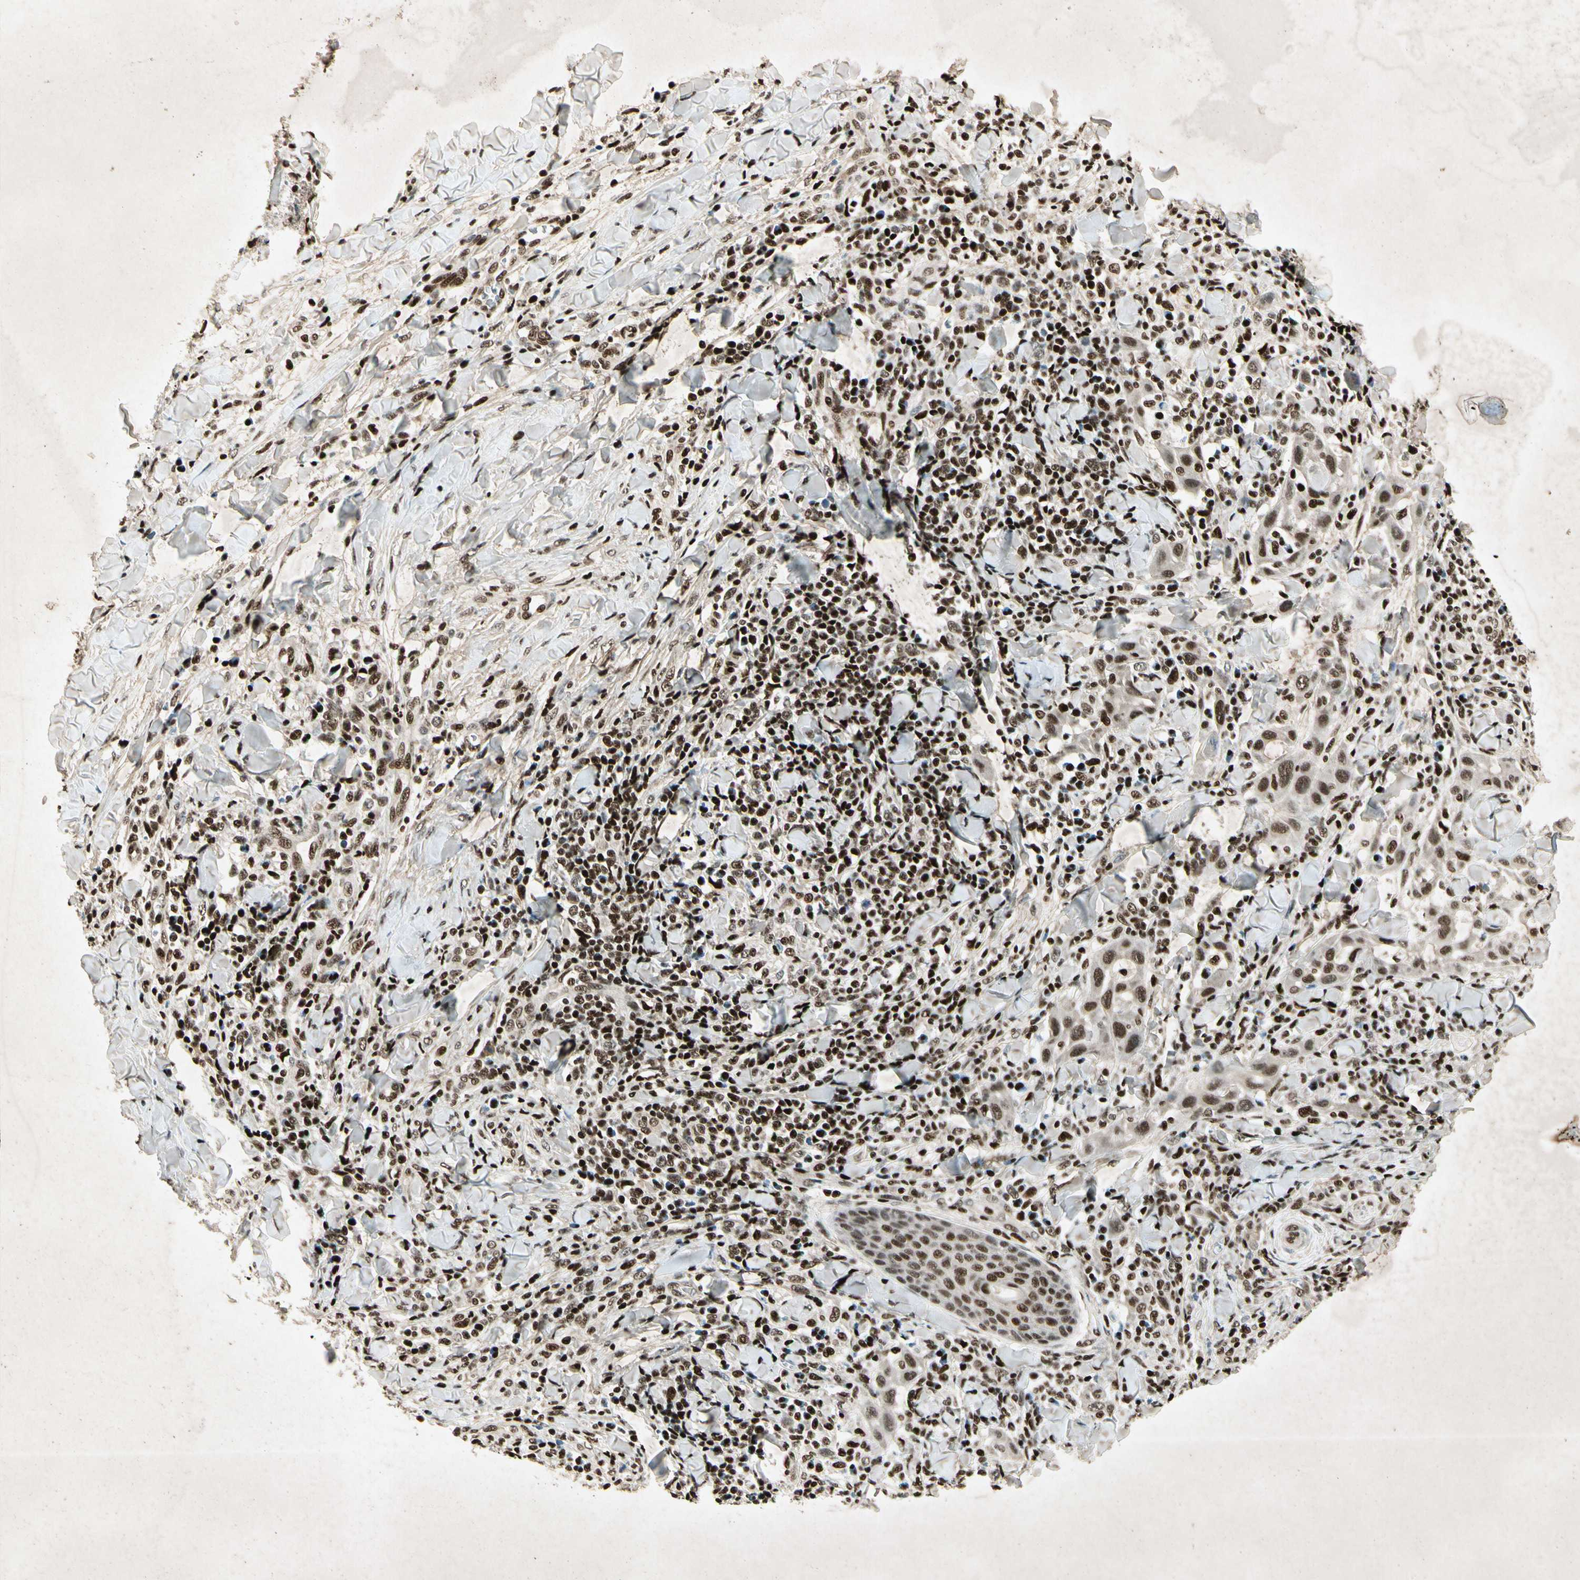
{"staining": {"intensity": "strong", "quantity": ">75%", "location": "nuclear"}, "tissue": "skin cancer", "cell_type": "Tumor cells", "image_type": "cancer", "snomed": [{"axis": "morphology", "description": "Squamous cell carcinoma, NOS"}, {"axis": "topography", "description": "Skin"}], "caption": "This micrograph demonstrates skin cancer (squamous cell carcinoma) stained with immunohistochemistry (IHC) to label a protein in brown. The nuclear of tumor cells show strong positivity for the protein. Nuclei are counter-stained blue.", "gene": "RNF43", "patient": {"sex": "male", "age": 24}}